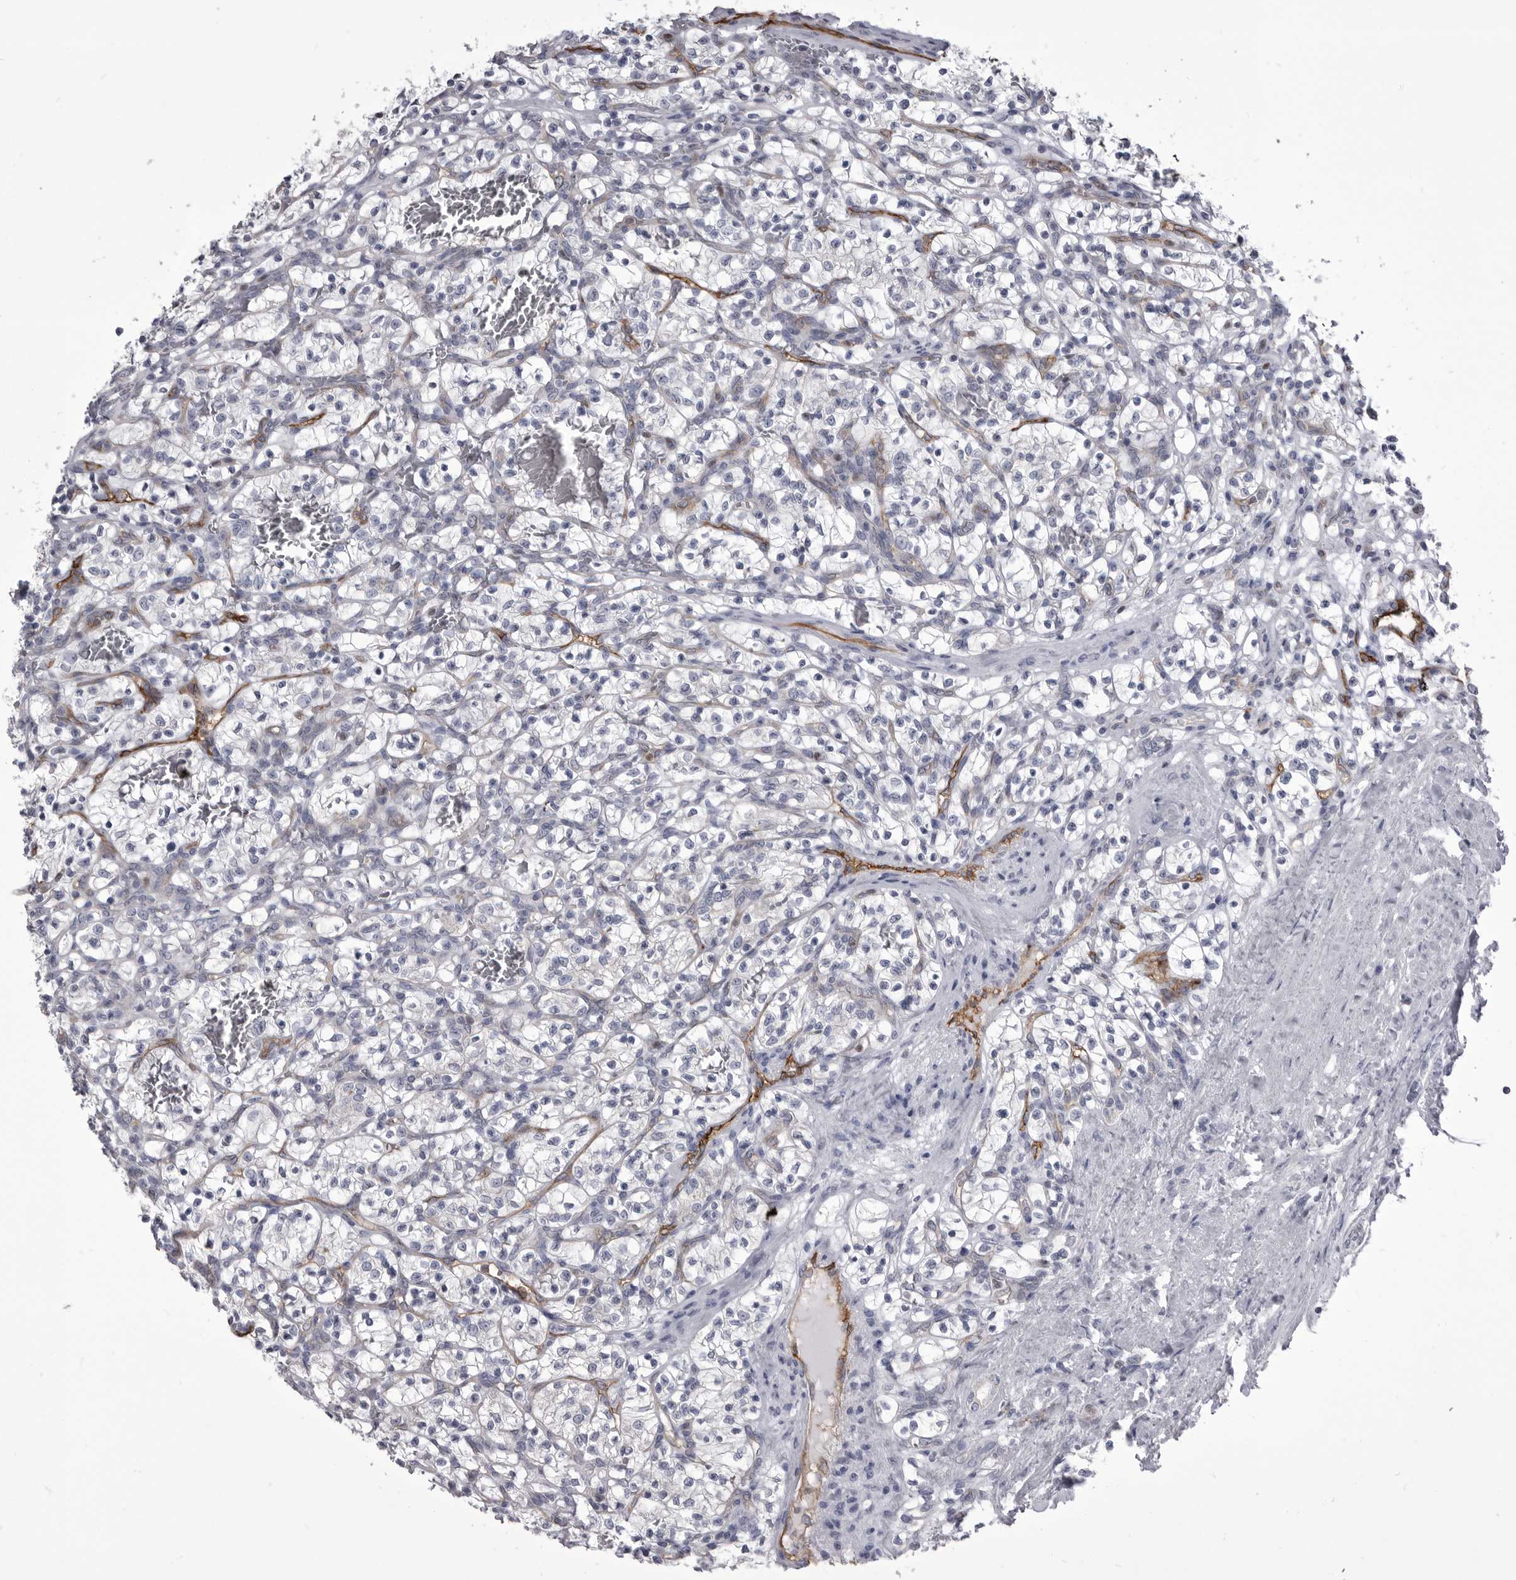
{"staining": {"intensity": "negative", "quantity": "none", "location": "none"}, "tissue": "renal cancer", "cell_type": "Tumor cells", "image_type": "cancer", "snomed": [{"axis": "morphology", "description": "Adenocarcinoma, NOS"}, {"axis": "topography", "description": "Kidney"}], "caption": "This is a image of immunohistochemistry (IHC) staining of renal cancer, which shows no positivity in tumor cells.", "gene": "OPLAH", "patient": {"sex": "female", "age": 57}}